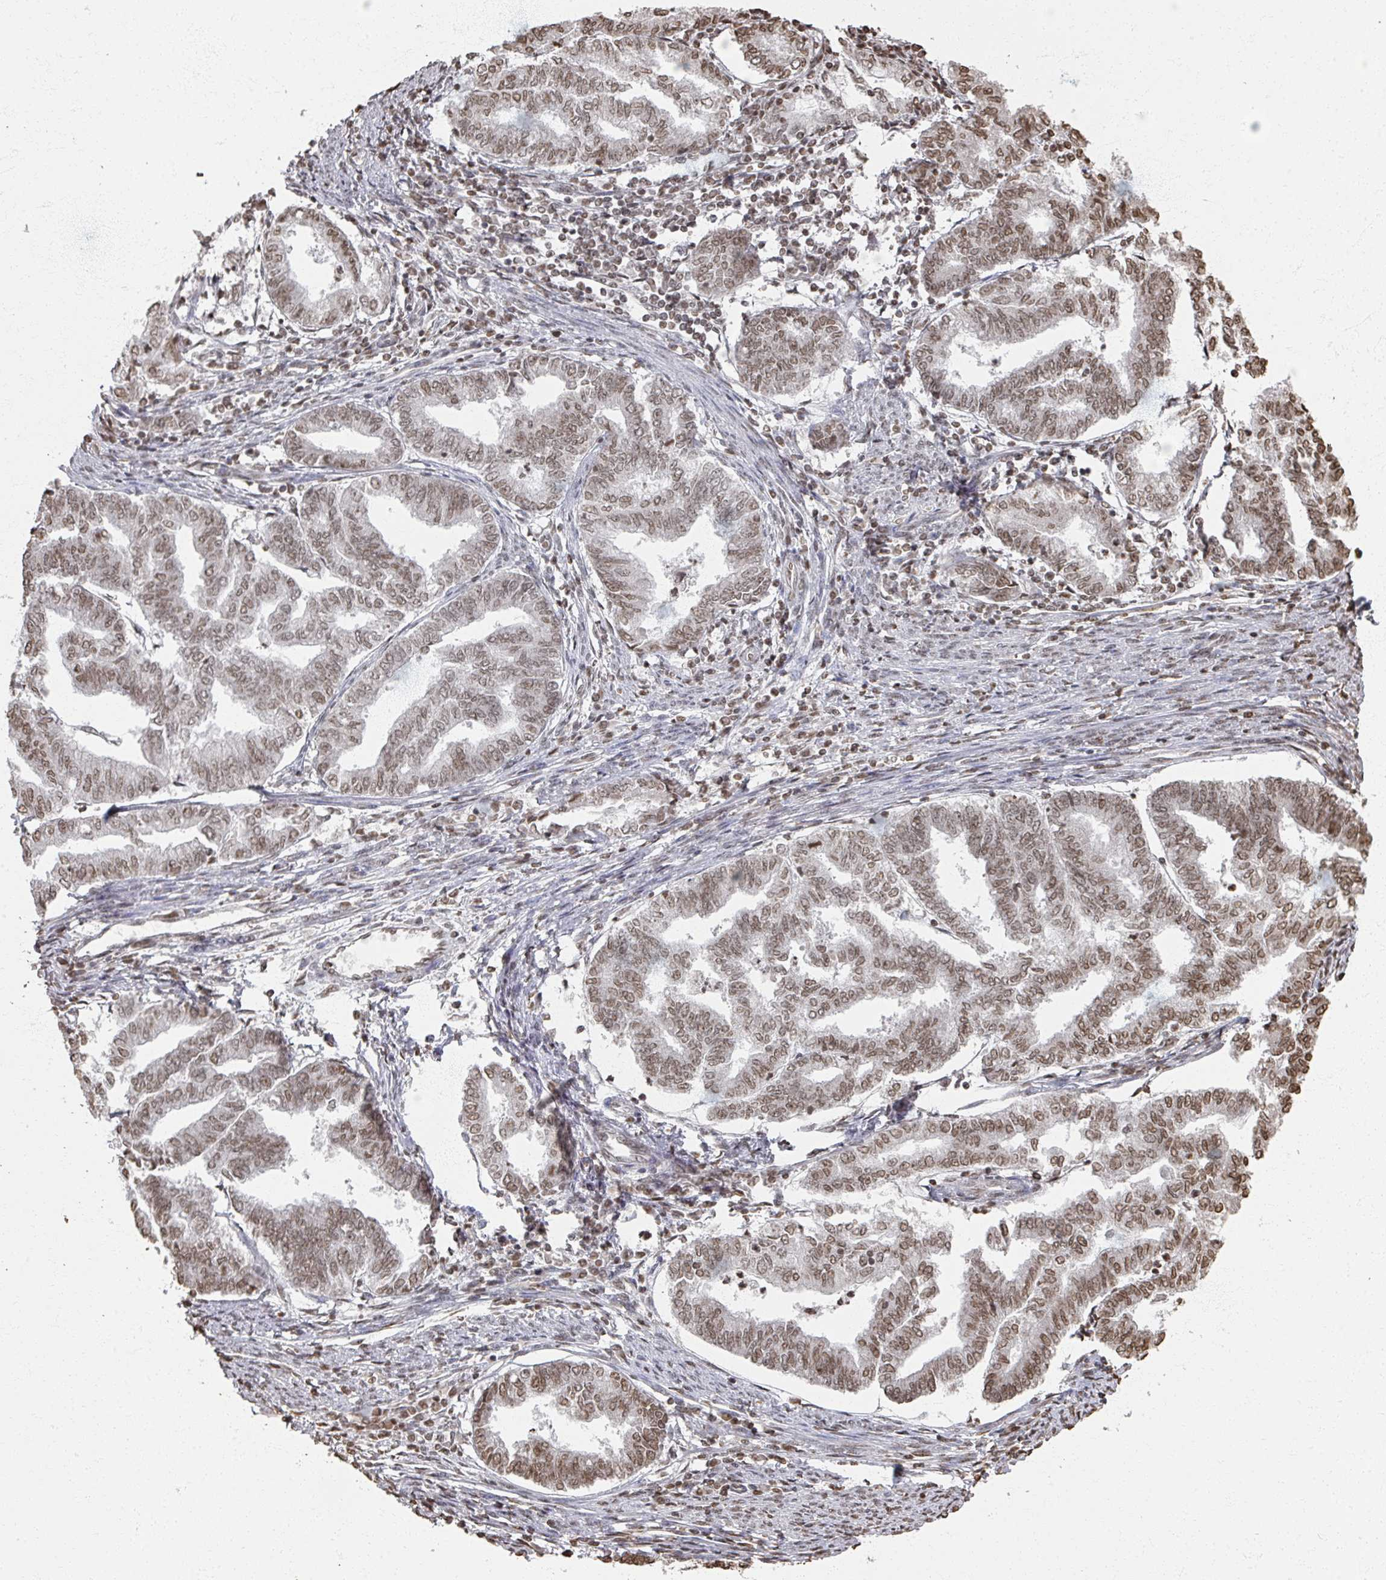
{"staining": {"intensity": "moderate", "quantity": ">75%", "location": "nuclear"}, "tissue": "endometrial cancer", "cell_type": "Tumor cells", "image_type": "cancer", "snomed": [{"axis": "morphology", "description": "Adenocarcinoma, NOS"}, {"axis": "topography", "description": "Endometrium"}], "caption": "Tumor cells exhibit medium levels of moderate nuclear positivity in about >75% of cells in human endometrial cancer.", "gene": "DCUN1D5", "patient": {"sex": "female", "age": 79}}